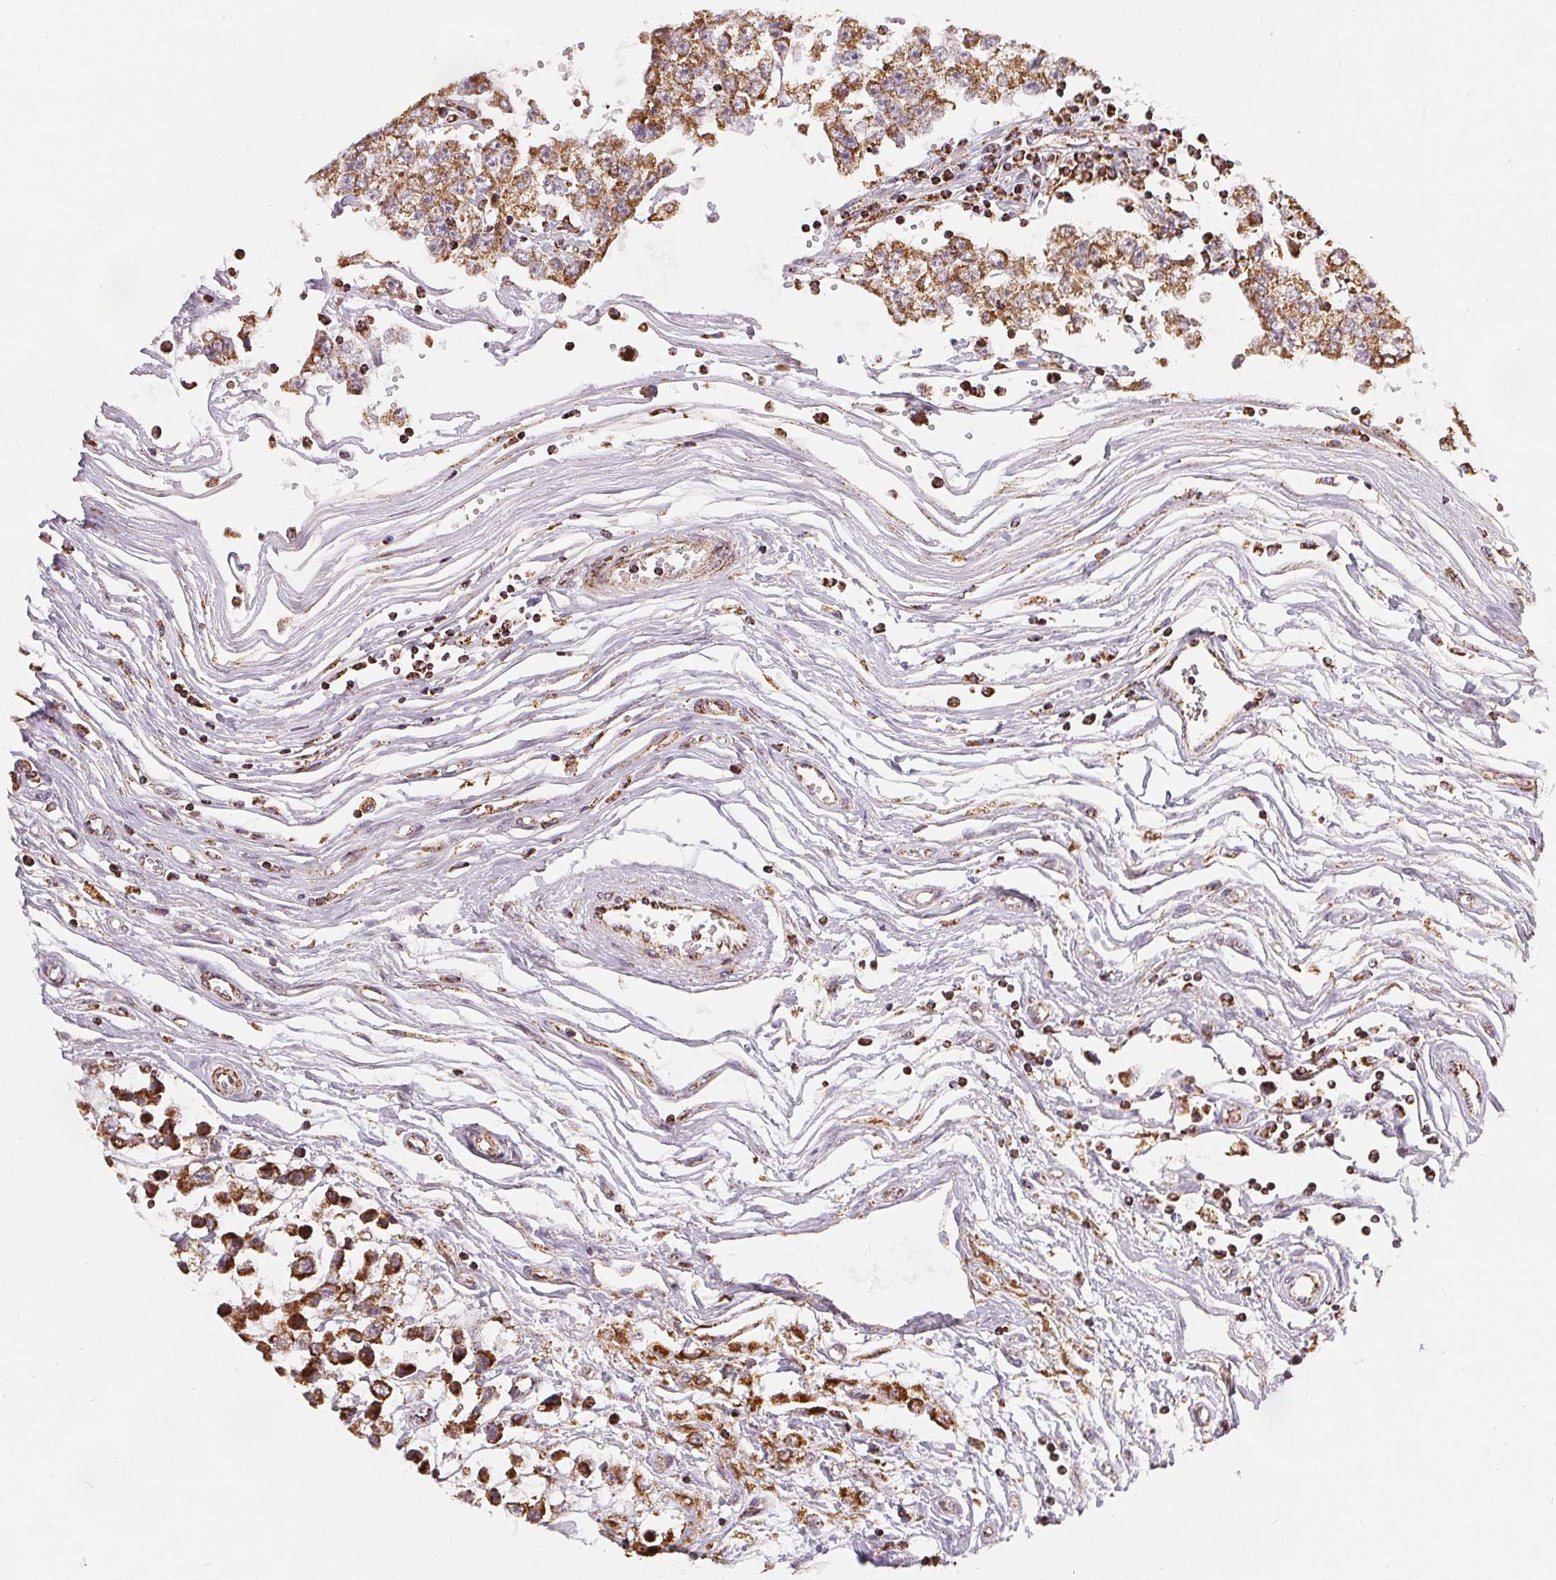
{"staining": {"intensity": "moderate", "quantity": ">75%", "location": "cytoplasmic/membranous"}, "tissue": "testis cancer", "cell_type": "Tumor cells", "image_type": "cancer", "snomed": [{"axis": "morphology", "description": "Seminoma, NOS"}, {"axis": "topography", "description": "Testis"}], "caption": "This histopathology image exhibits immunohistochemistry staining of human testis seminoma, with medium moderate cytoplasmic/membranous staining in about >75% of tumor cells.", "gene": "SDHB", "patient": {"sex": "male", "age": 34}}